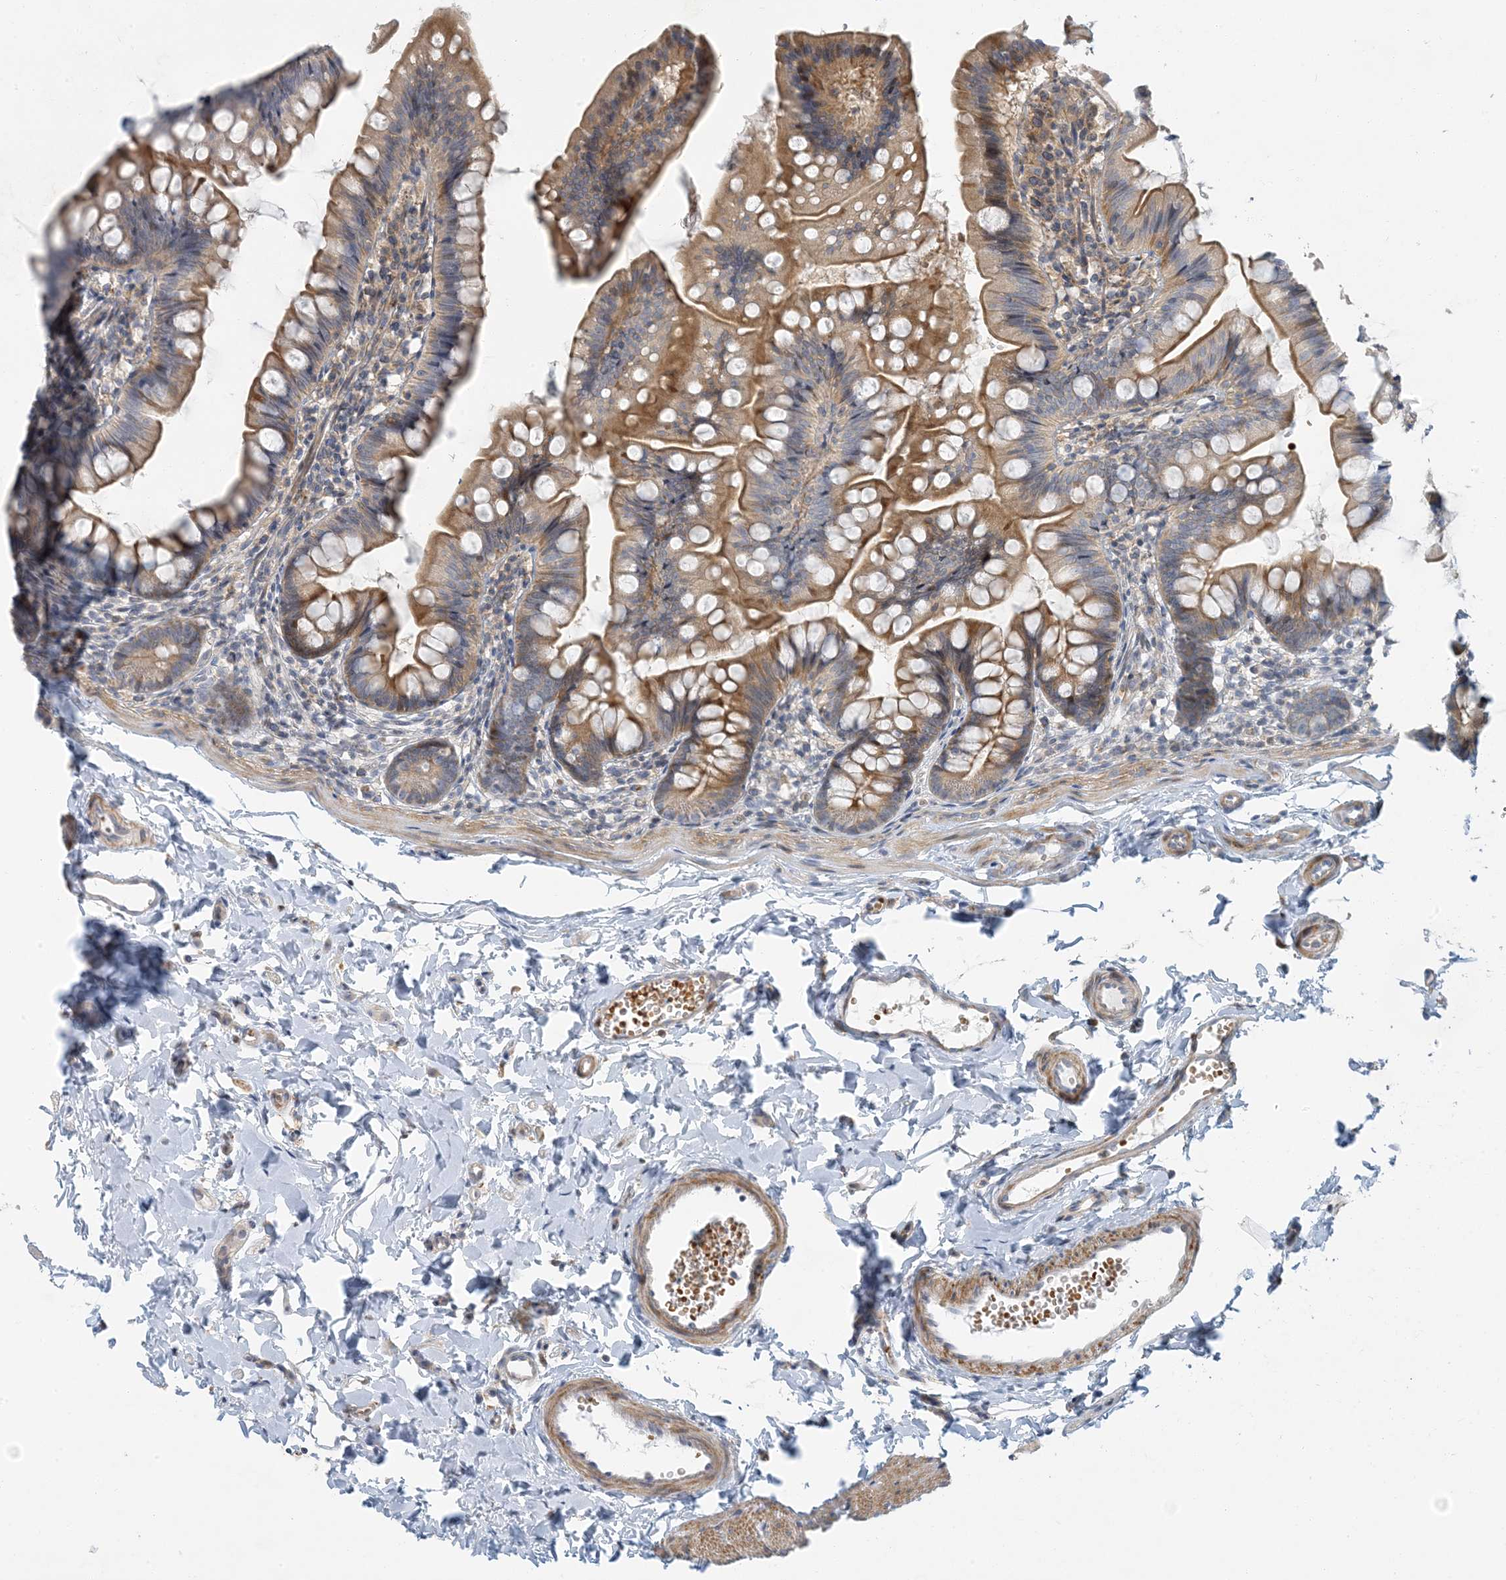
{"staining": {"intensity": "moderate", "quantity": ">75%", "location": "cytoplasmic/membranous"}, "tissue": "small intestine", "cell_type": "Glandular cells", "image_type": "normal", "snomed": [{"axis": "morphology", "description": "Normal tissue, NOS"}, {"axis": "topography", "description": "Small intestine"}], "caption": "Glandular cells show medium levels of moderate cytoplasmic/membranous positivity in approximately >75% of cells in unremarkable human small intestine. (brown staining indicates protein expression, while blue staining denotes nuclei).", "gene": "LTN1", "patient": {"sex": "male", "age": 7}}